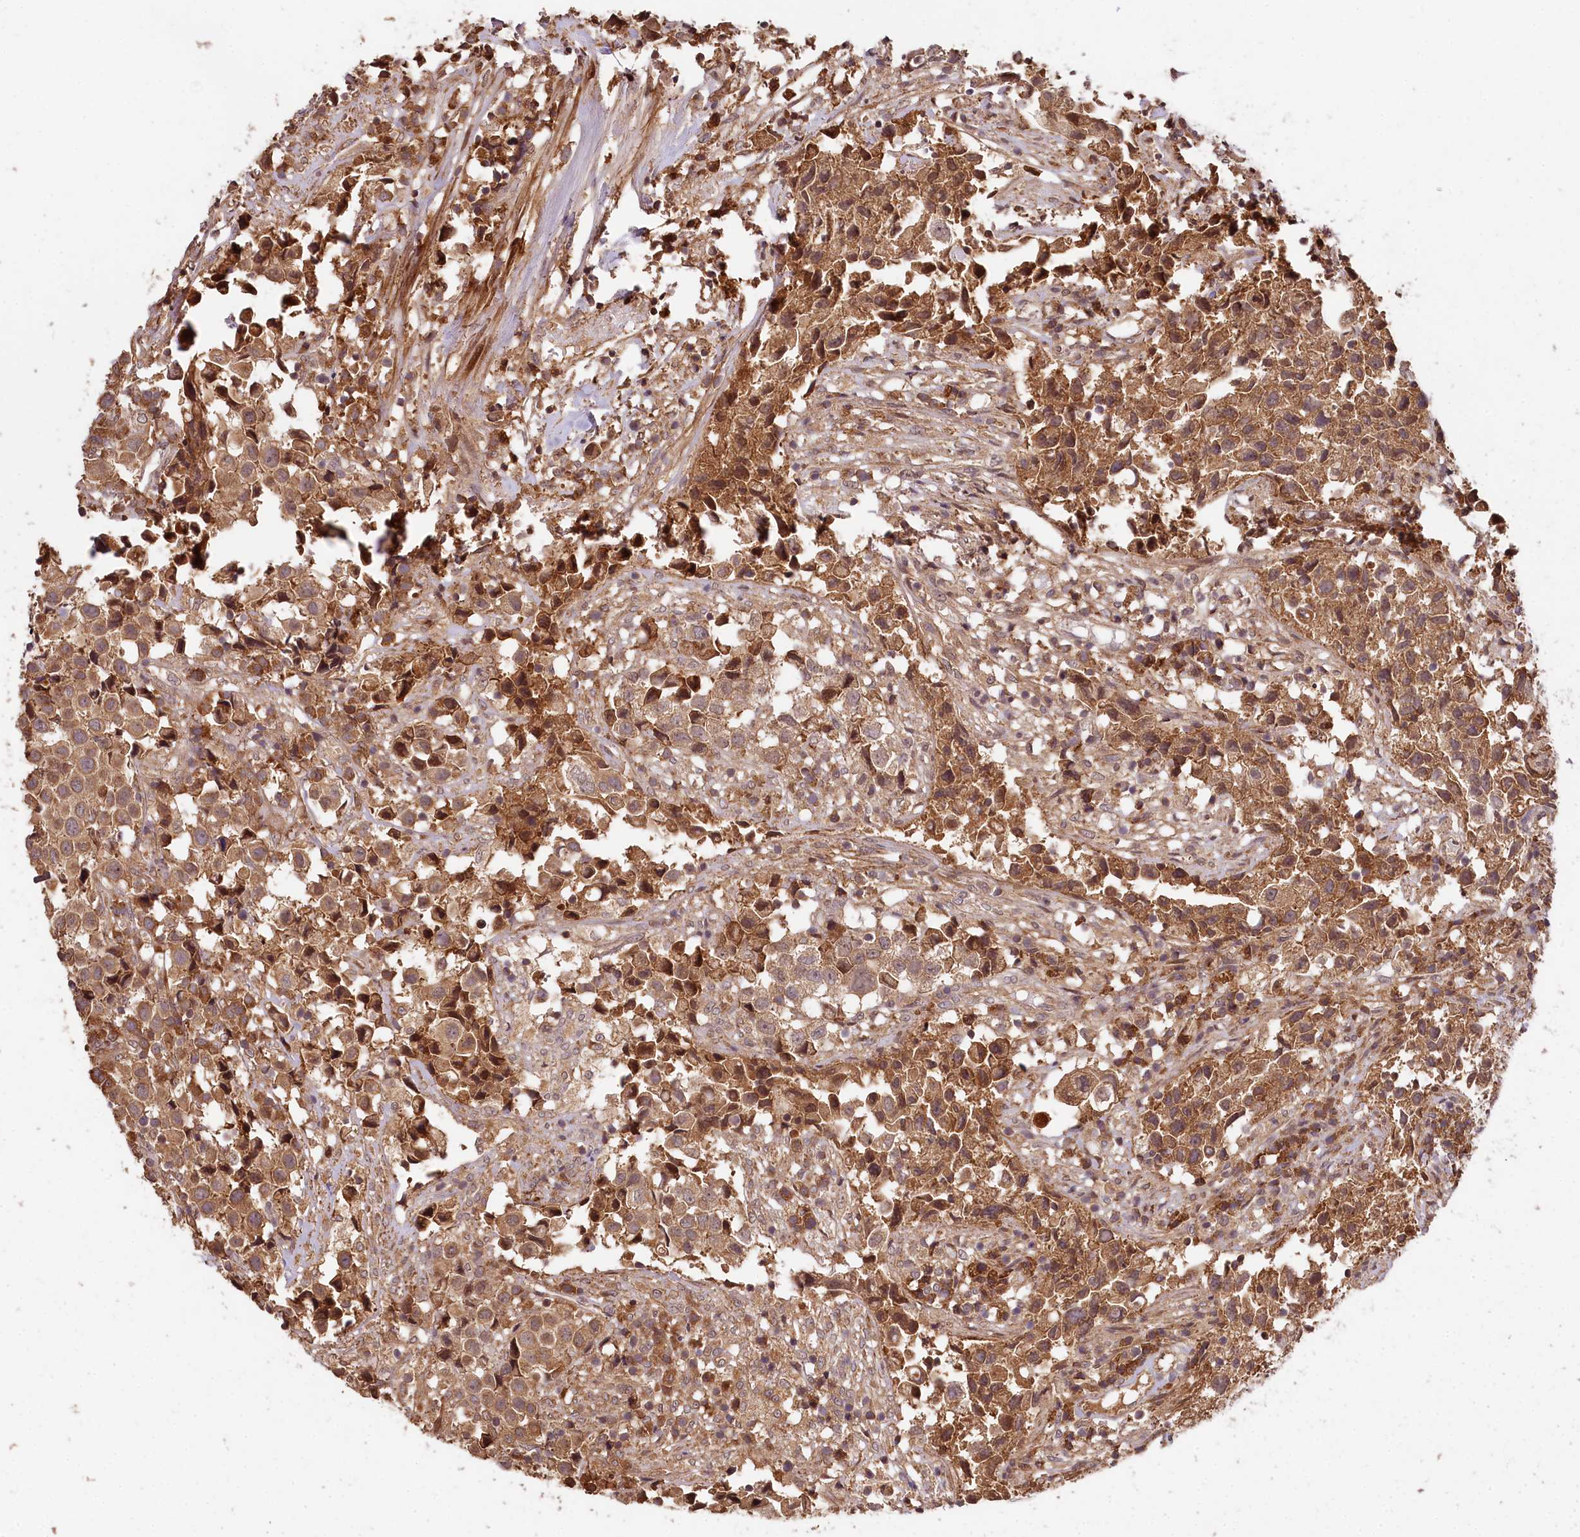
{"staining": {"intensity": "moderate", "quantity": ">75%", "location": "cytoplasmic/membranous"}, "tissue": "urothelial cancer", "cell_type": "Tumor cells", "image_type": "cancer", "snomed": [{"axis": "morphology", "description": "Urothelial carcinoma, High grade"}, {"axis": "topography", "description": "Urinary bladder"}], "caption": "The photomicrograph reveals staining of urothelial cancer, revealing moderate cytoplasmic/membranous protein staining (brown color) within tumor cells.", "gene": "MCF2L2", "patient": {"sex": "female", "age": 75}}